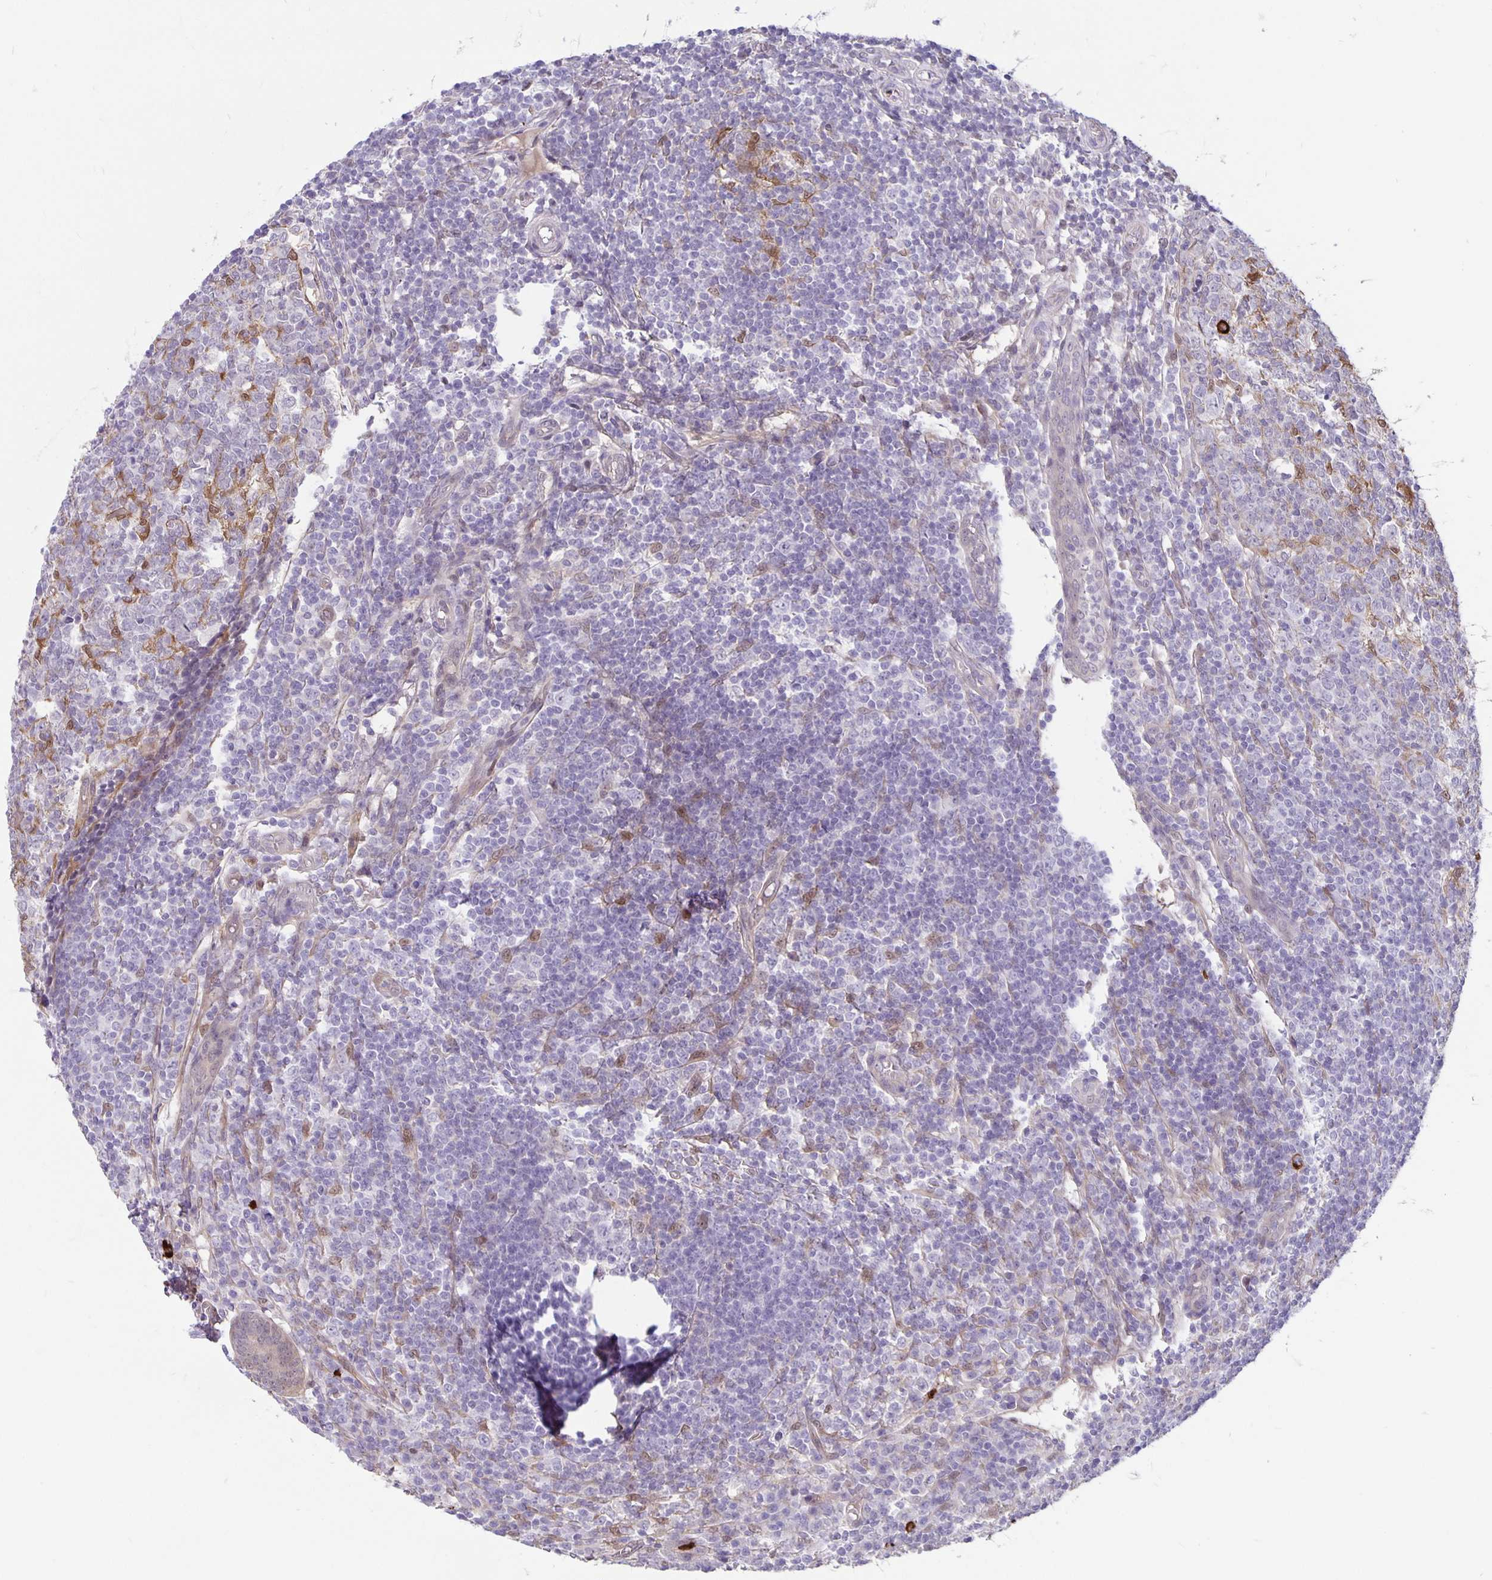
{"staining": {"intensity": "weak", "quantity": "<25%", "location": "cytoplasmic/membranous"}, "tissue": "appendix", "cell_type": "Glandular cells", "image_type": "normal", "snomed": [{"axis": "morphology", "description": "Normal tissue, NOS"}, {"axis": "topography", "description": "Appendix"}], "caption": "Appendix stained for a protein using immunohistochemistry reveals no positivity glandular cells.", "gene": "TAX1BP3", "patient": {"sex": "male", "age": 18}}